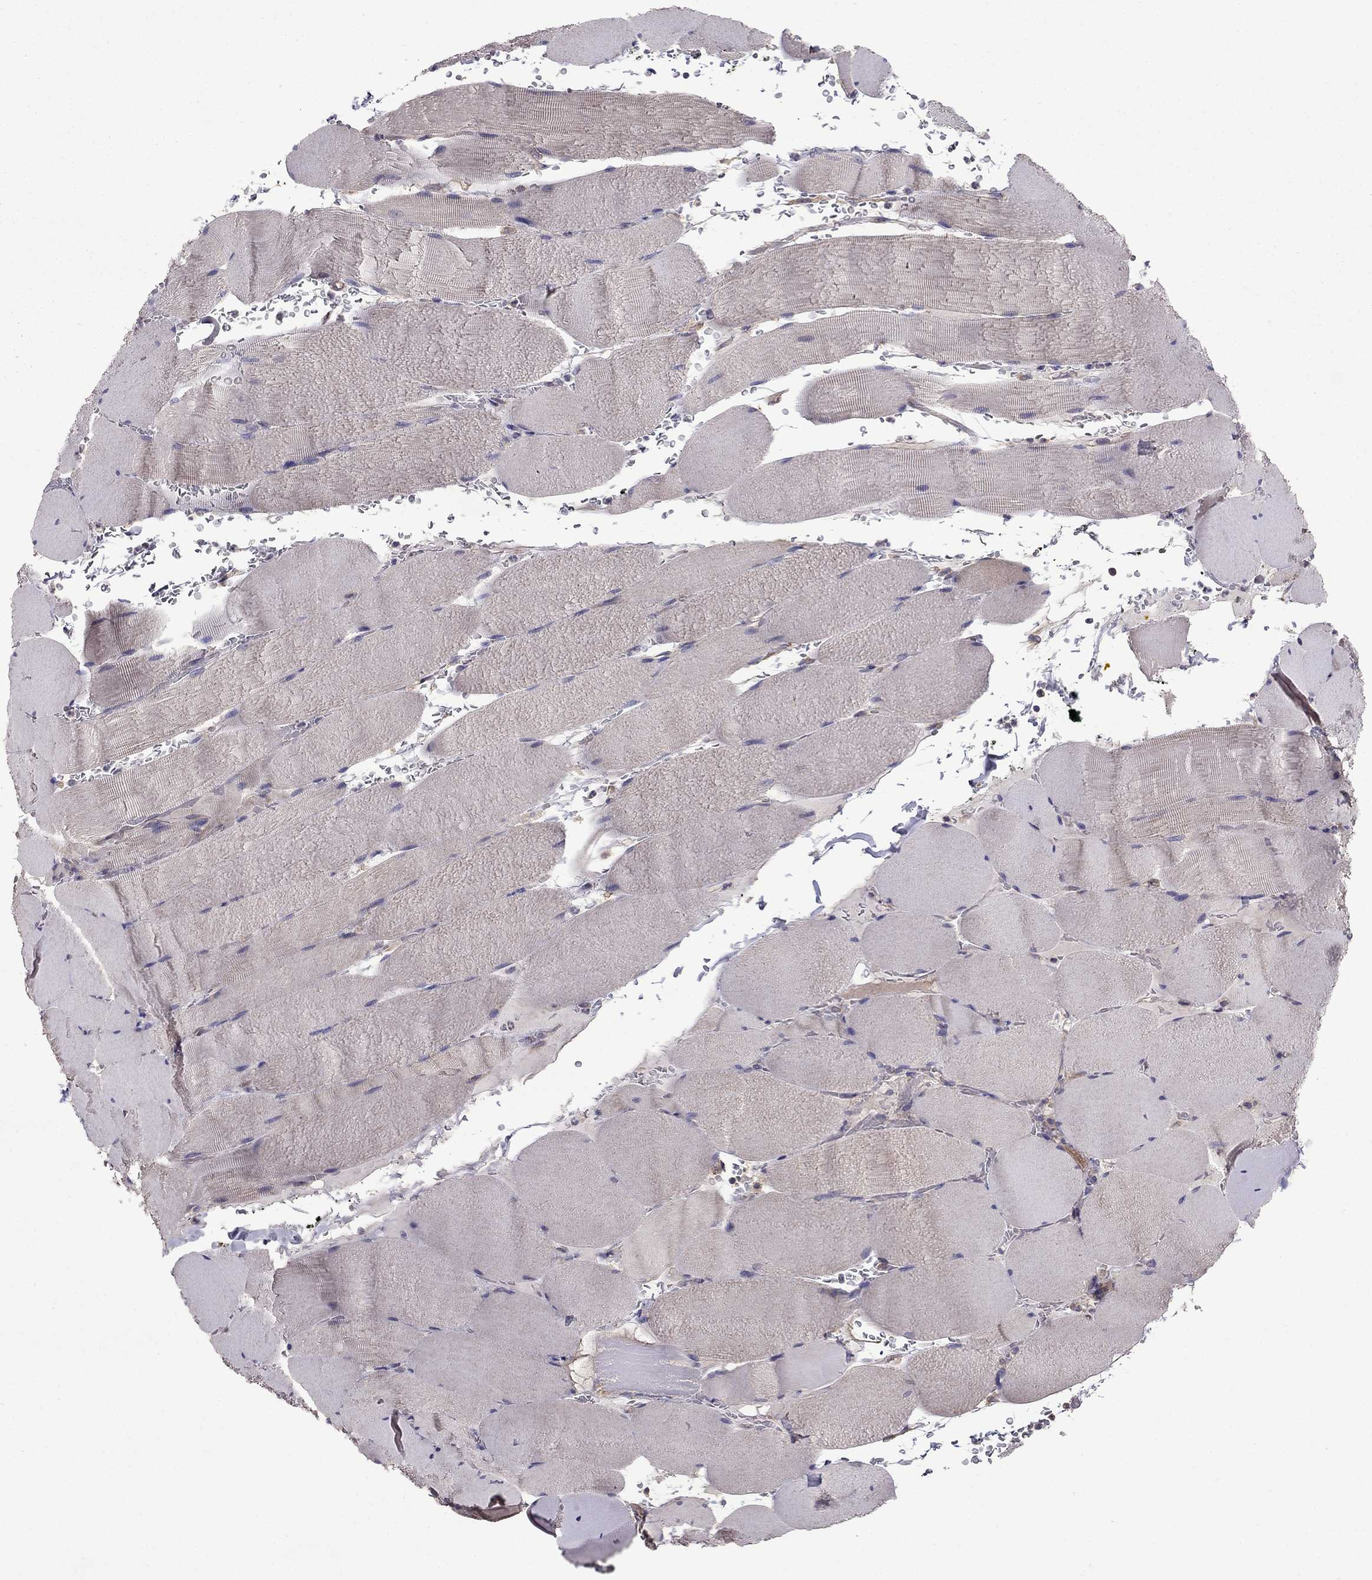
{"staining": {"intensity": "negative", "quantity": "none", "location": "none"}, "tissue": "skeletal muscle", "cell_type": "Myocytes", "image_type": "normal", "snomed": [{"axis": "morphology", "description": "Normal tissue, NOS"}, {"axis": "topography", "description": "Skeletal muscle"}], "caption": "Photomicrograph shows no significant protein expression in myocytes of benign skeletal muscle.", "gene": "ITGB1", "patient": {"sex": "male", "age": 56}}